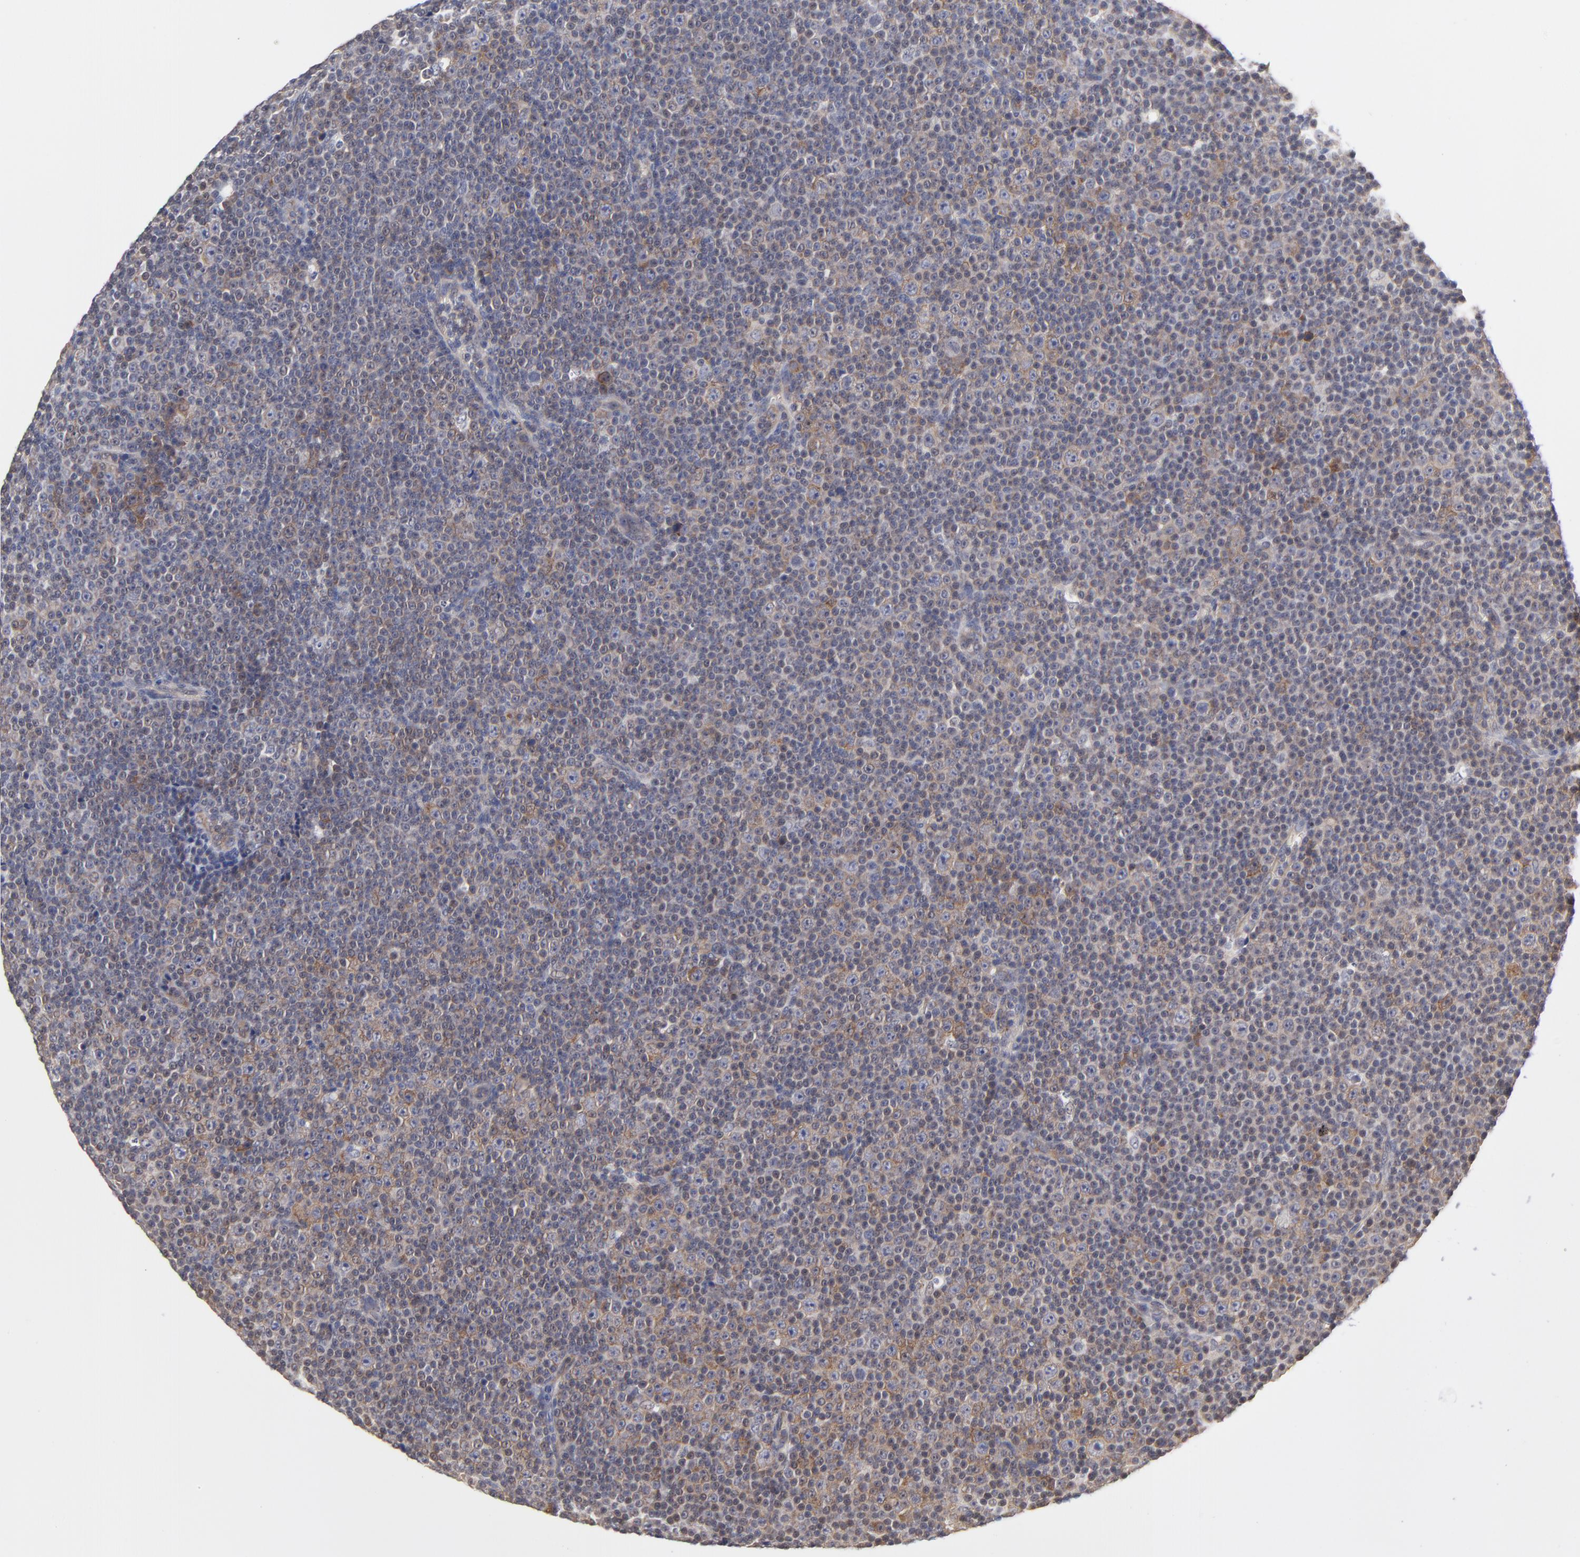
{"staining": {"intensity": "weak", "quantity": ">75%", "location": "cytoplasmic/membranous"}, "tissue": "lymphoma", "cell_type": "Tumor cells", "image_type": "cancer", "snomed": [{"axis": "morphology", "description": "Malignant lymphoma, non-Hodgkin's type, Low grade"}, {"axis": "topography", "description": "Lymph node"}], "caption": "DAB (3,3'-diaminobenzidine) immunohistochemical staining of malignant lymphoma, non-Hodgkin's type (low-grade) shows weak cytoplasmic/membranous protein positivity in approximately >75% of tumor cells.", "gene": "ZNF157", "patient": {"sex": "female", "age": 67}}